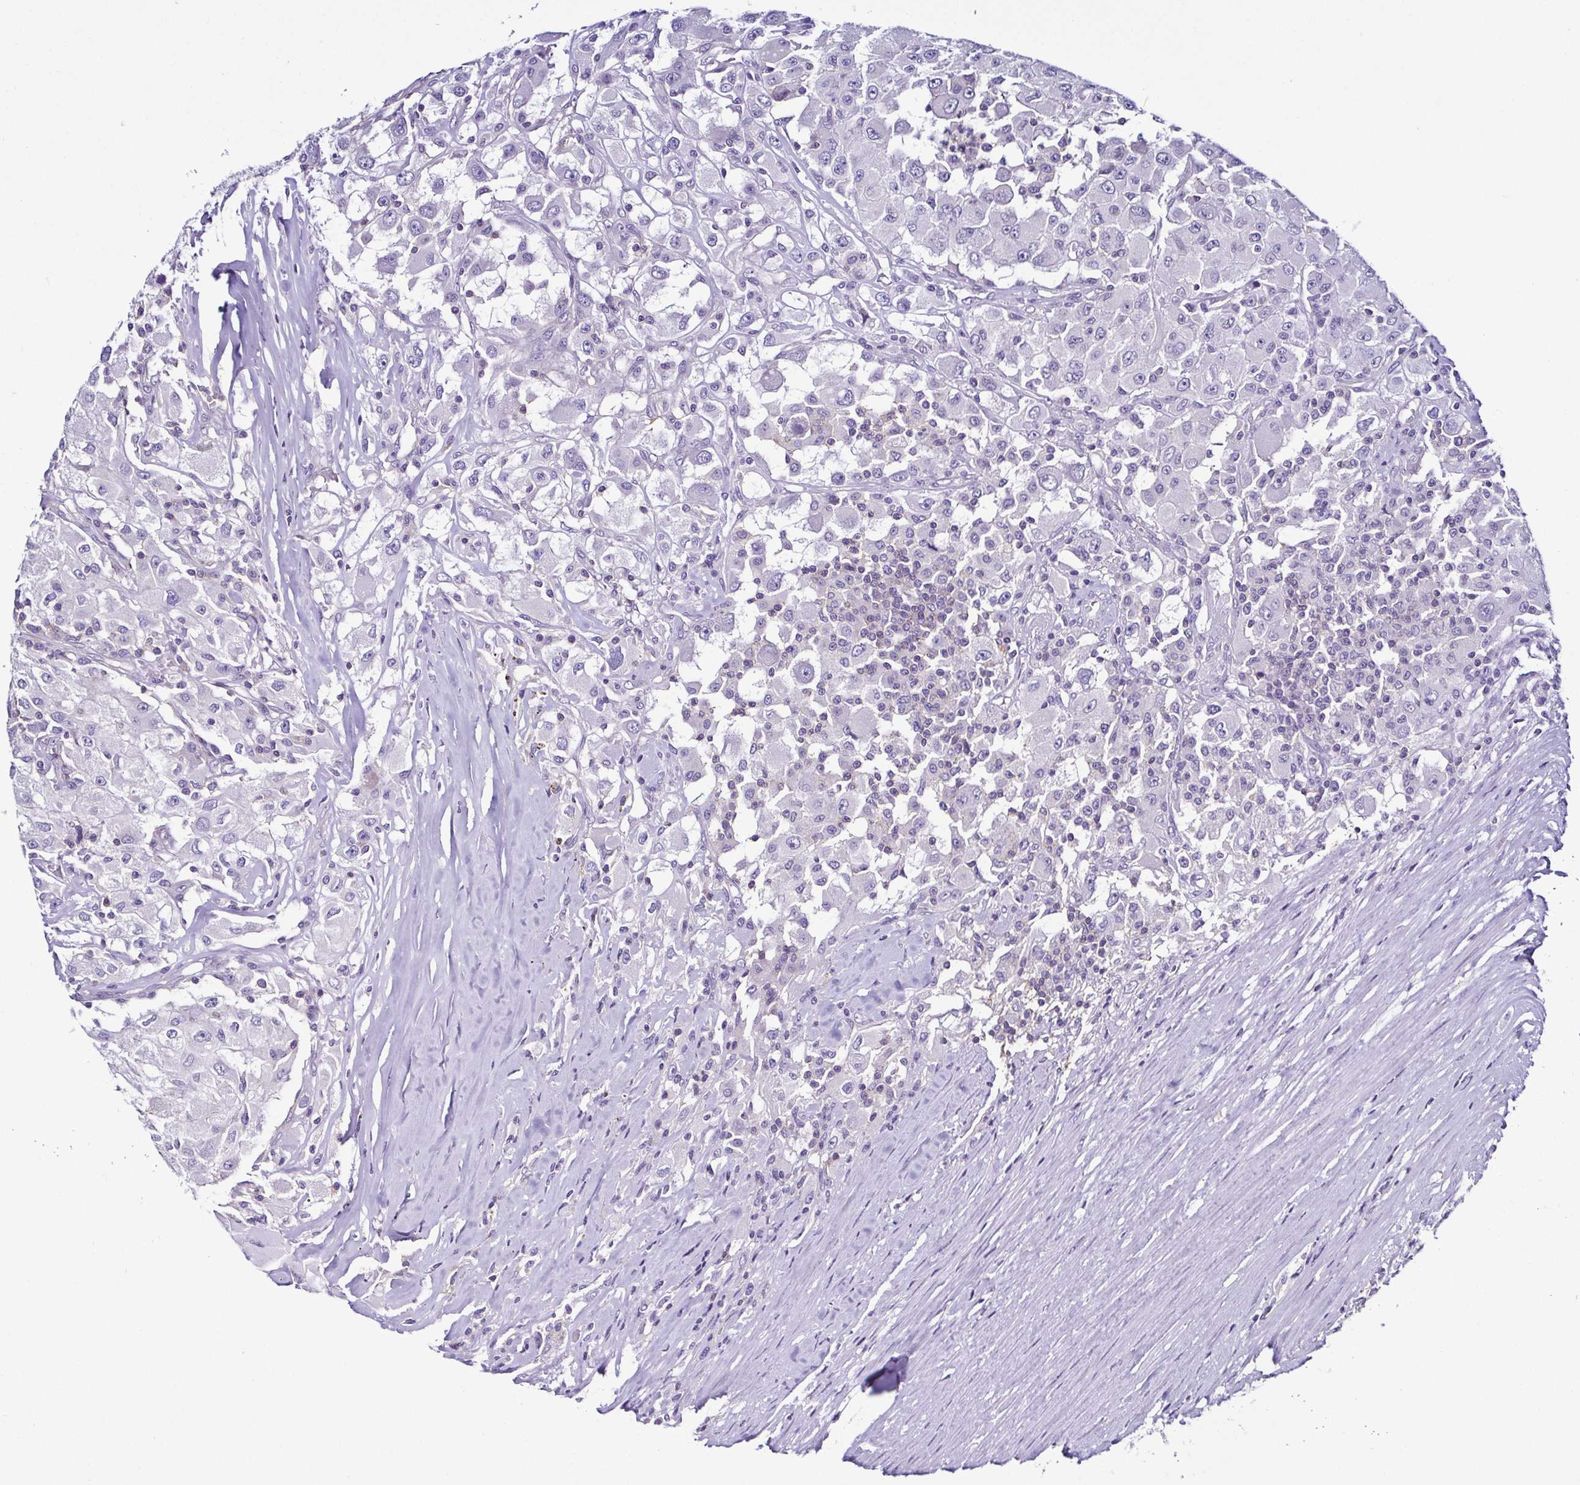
{"staining": {"intensity": "negative", "quantity": "none", "location": "none"}, "tissue": "renal cancer", "cell_type": "Tumor cells", "image_type": "cancer", "snomed": [{"axis": "morphology", "description": "Adenocarcinoma, NOS"}, {"axis": "topography", "description": "Kidney"}], "caption": "High magnification brightfield microscopy of renal cancer stained with DAB (3,3'-diaminobenzidine) (brown) and counterstained with hematoxylin (blue): tumor cells show no significant expression. (Brightfield microscopy of DAB (3,3'-diaminobenzidine) IHC at high magnification).", "gene": "TNNT2", "patient": {"sex": "female", "age": 67}}